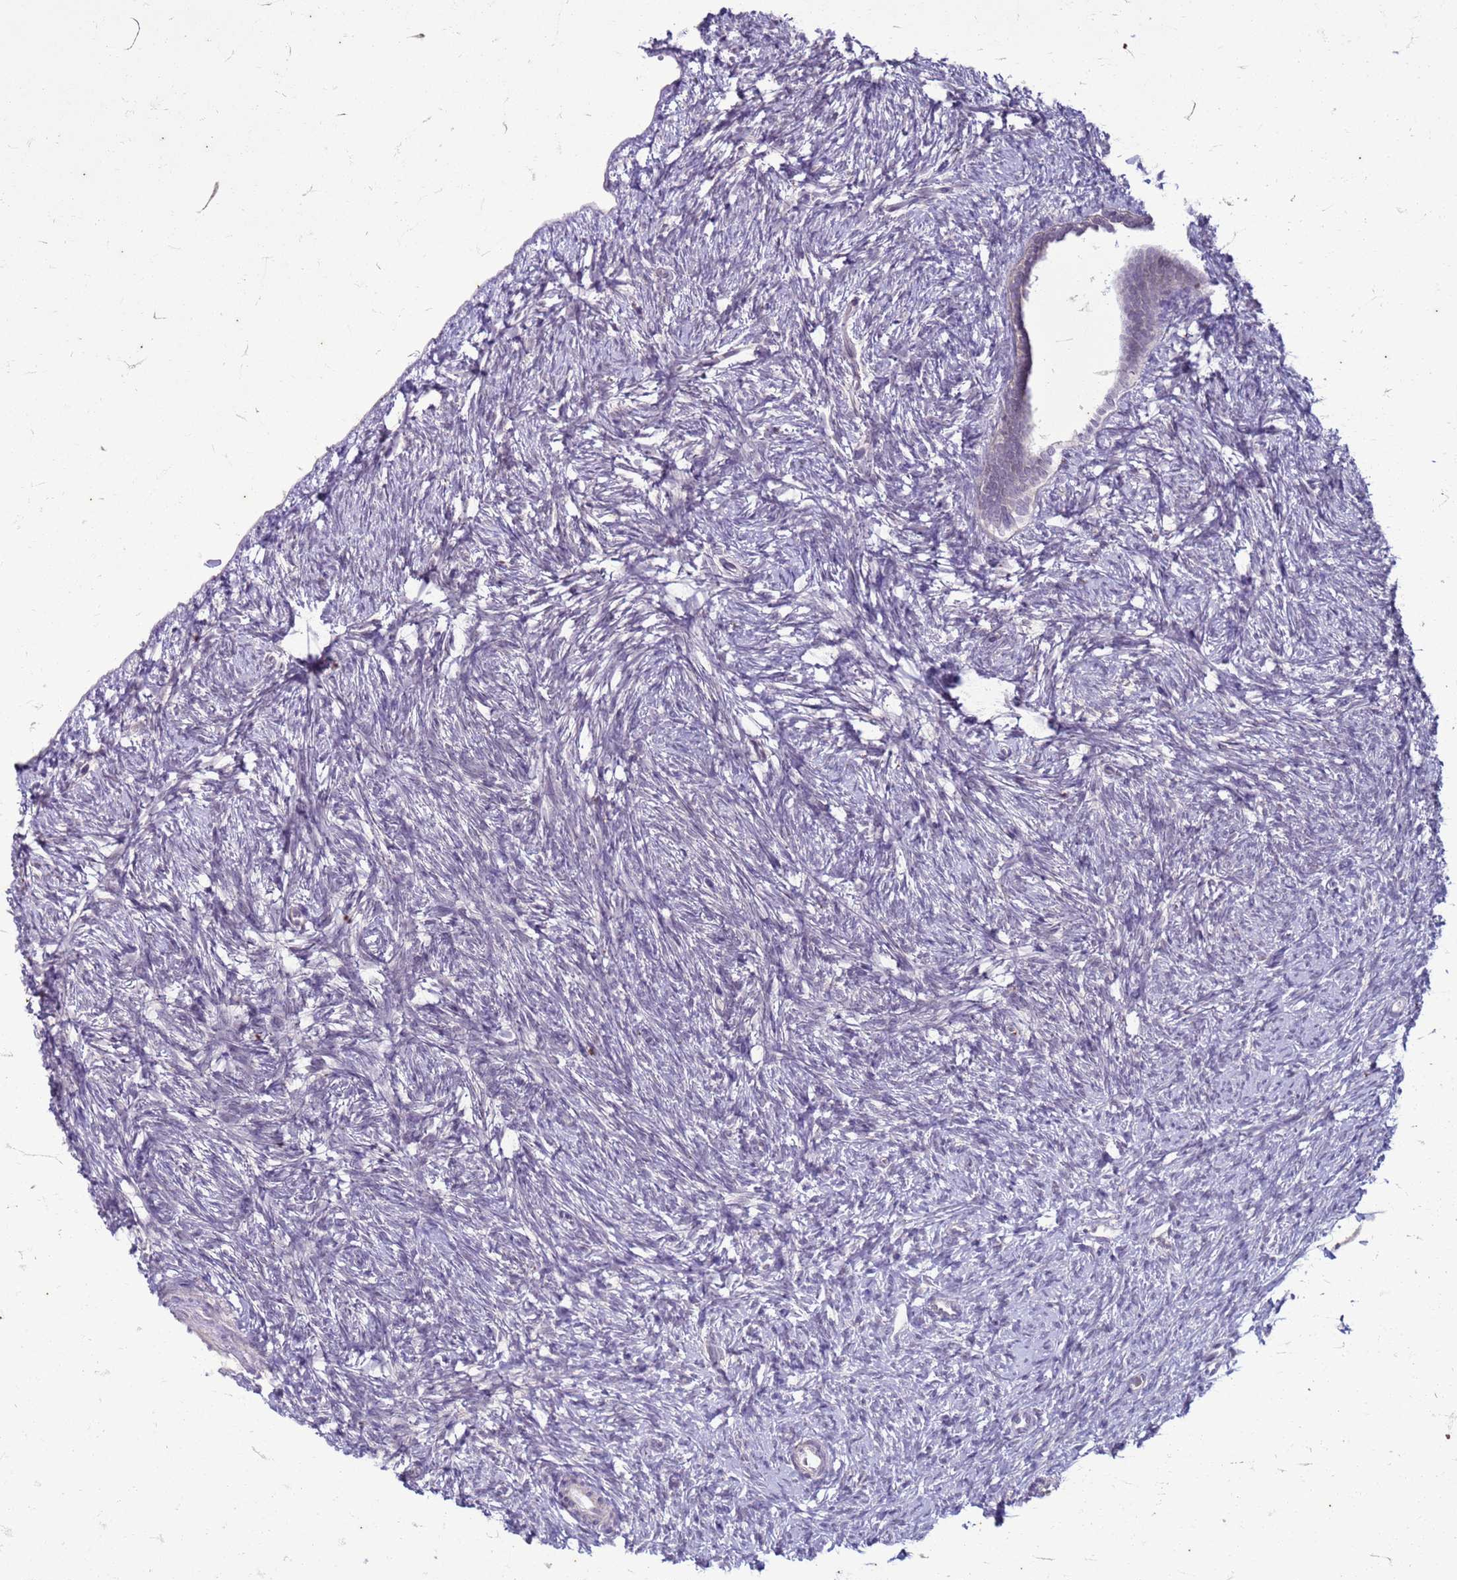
{"staining": {"intensity": "negative", "quantity": "none", "location": "none"}, "tissue": "ovary", "cell_type": "Ovarian stroma cells", "image_type": "normal", "snomed": [{"axis": "morphology", "description": "Normal tissue, NOS"}, {"axis": "topography", "description": "Ovary"}], "caption": "Protein analysis of unremarkable ovary reveals no significant positivity in ovarian stroma cells.", "gene": "SLC15A3", "patient": {"sex": "female", "age": 51}}